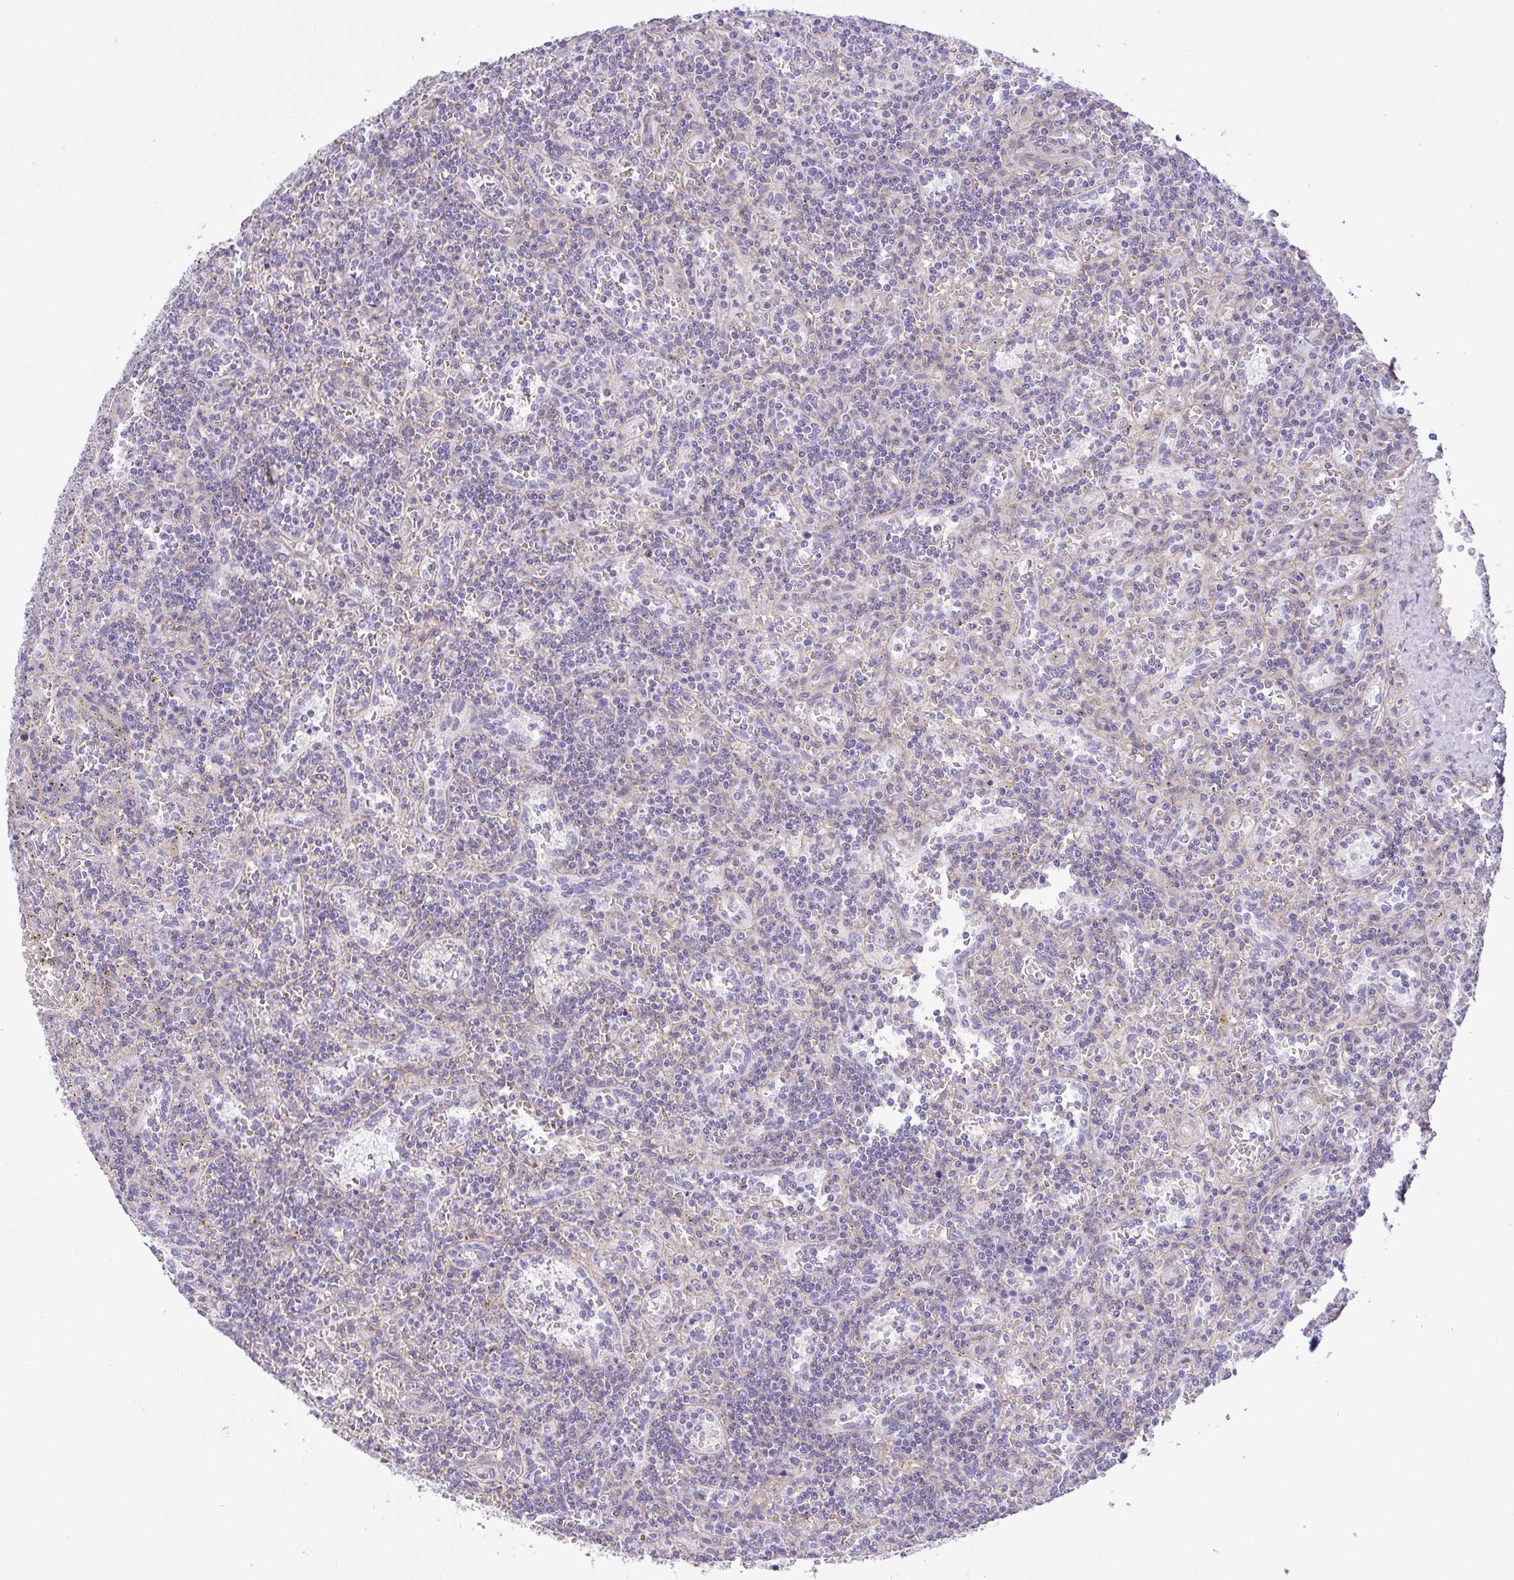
{"staining": {"intensity": "negative", "quantity": "none", "location": "none"}, "tissue": "lymphoma", "cell_type": "Tumor cells", "image_type": "cancer", "snomed": [{"axis": "morphology", "description": "Malignant lymphoma, non-Hodgkin's type, Low grade"}, {"axis": "topography", "description": "Spleen"}], "caption": "The photomicrograph displays no significant positivity in tumor cells of lymphoma.", "gene": "MXRA8", "patient": {"sex": "male", "age": 73}}